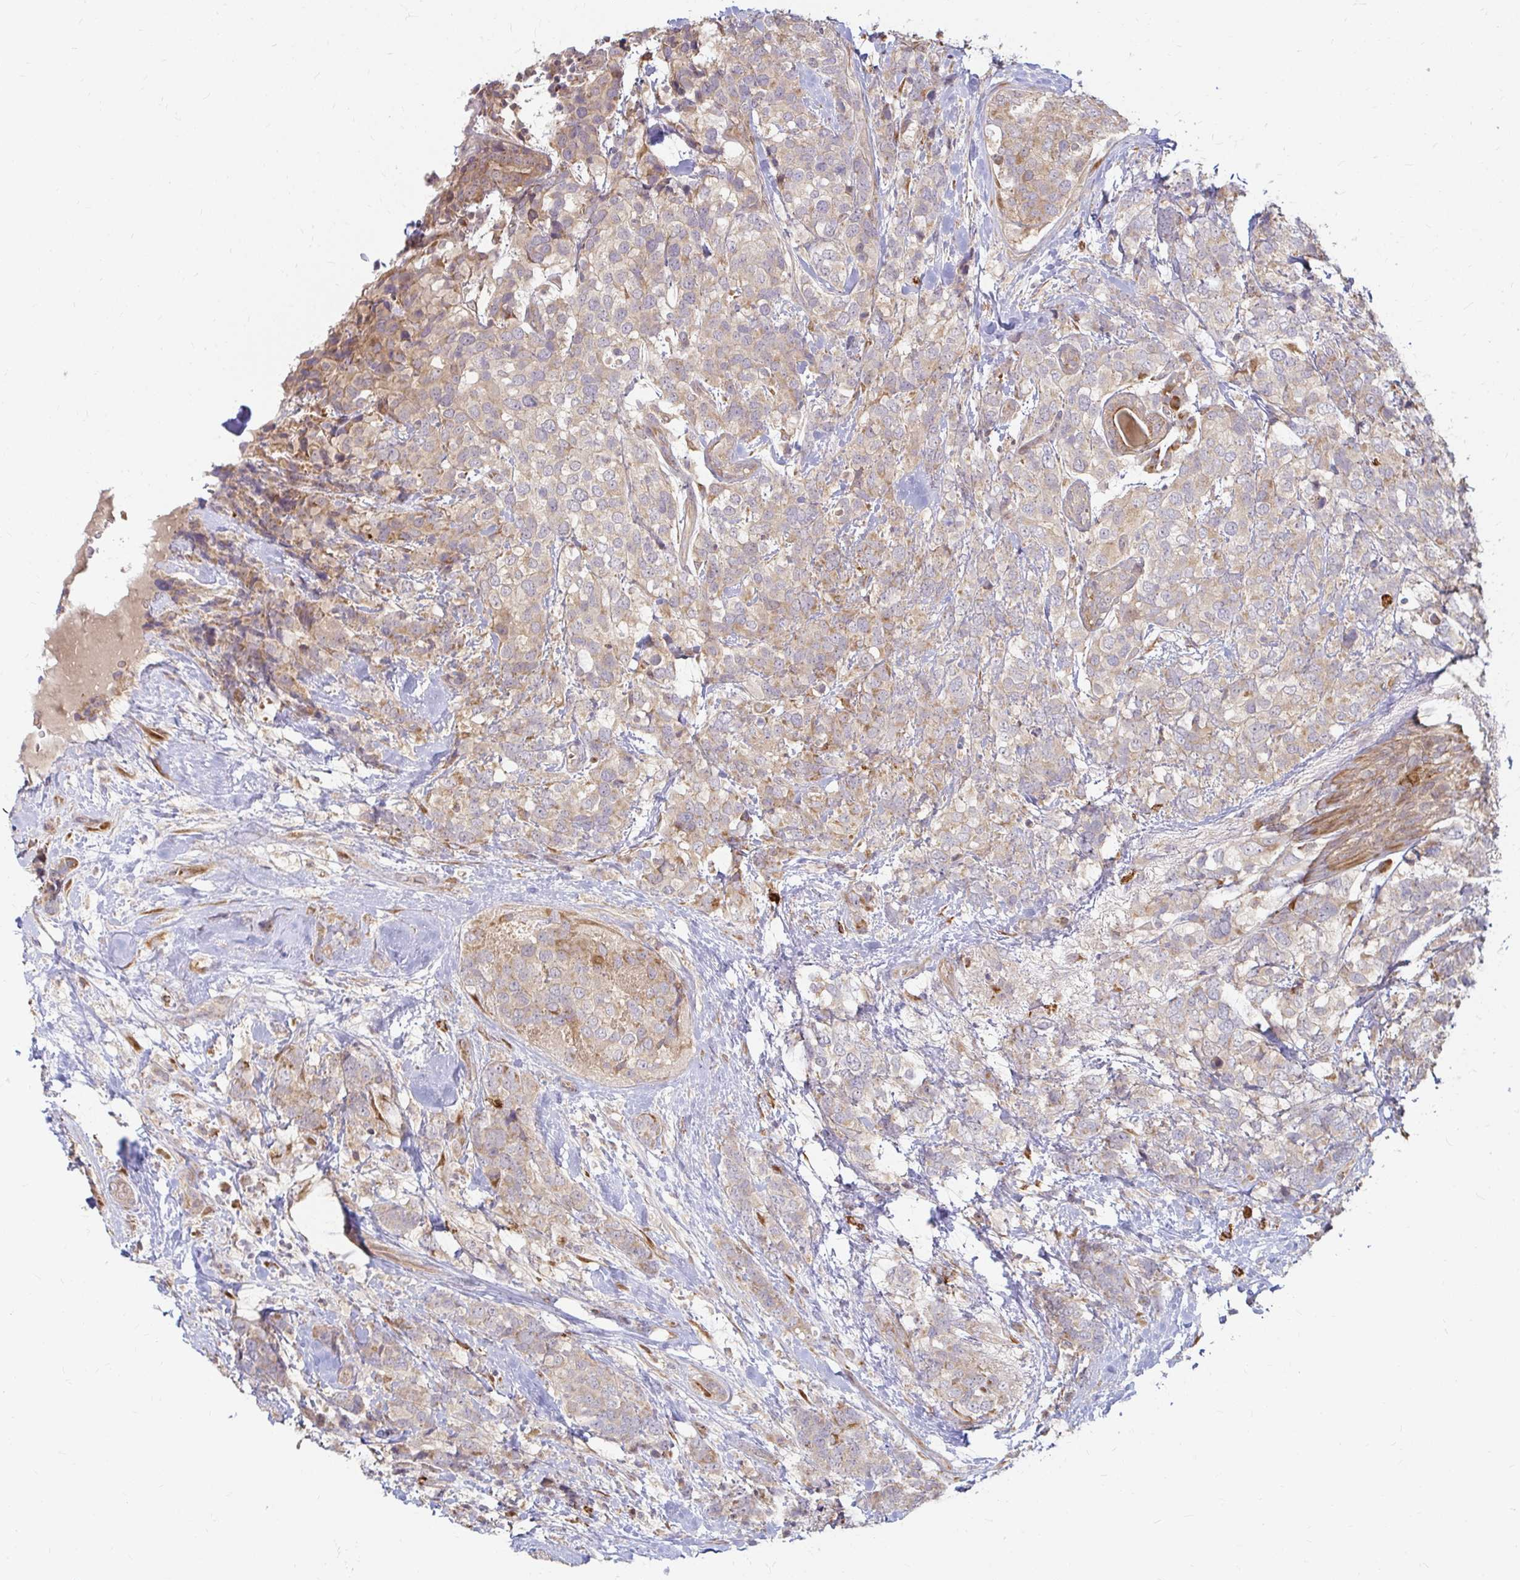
{"staining": {"intensity": "weak", "quantity": "<25%", "location": "cytoplasmic/membranous"}, "tissue": "breast cancer", "cell_type": "Tumor cells", "image_type": "cancer", "snomed": [{"axis": "morphology", "description": "Lobular carcinoma"}, {"axis": "topography", "description": "Breast"}], "caption": "An immunohistochemistry histopathology image of breast lobular carcinoma is shown. There is no staining in tumor cells of breast lobular carcinoma.", "gene": "CAST", "patient": {"sex": "female", "age": 59}}